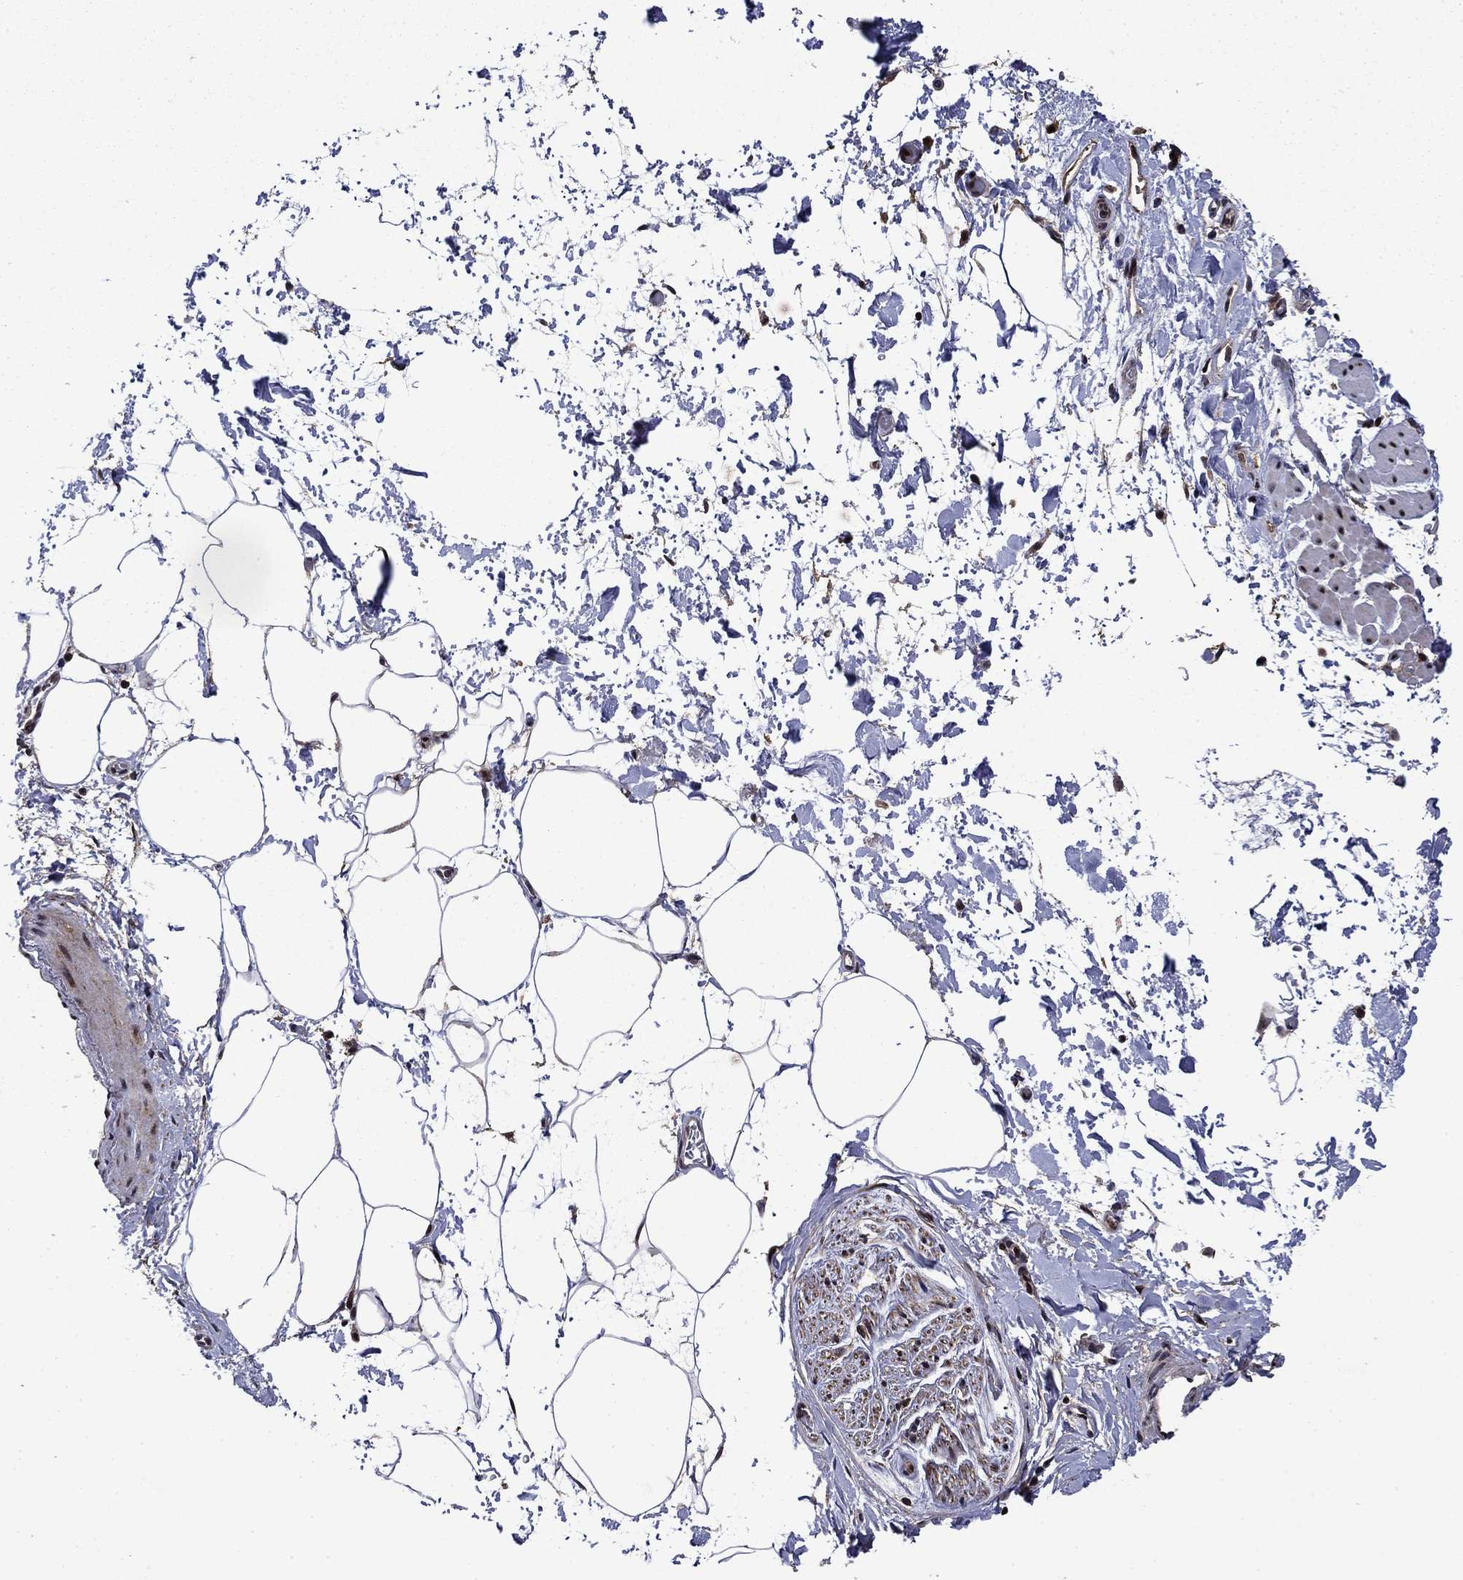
{"staining": {"intensity": "moderate", "quantity": ">75%", "location": "nuclear"}, "tissue": "adipose tissue", "cell_type": "Adipocytes", "image_type": "normal", "snomed": [{"axis": "morphology", "description": "Normal tissue, NOS"}, {"axis": "topography", "description": "Soft tissue"}, {"axis": "topography", "description": "Adipose tissue"}, {"axis": "topography", "description": "Vascular tissue"}, {"axis": "topography", "description": "Peripheral nerve tissue"}], "caption": "Moderate nuclear staining is seen in about >75% of adipocytes in benign adipose tissue. Ihc stains the protein of interest in brown and the nuclei are stained blue.", "gene": "AGTPBP1", "patient": {"sex": "male", "age": 68}}